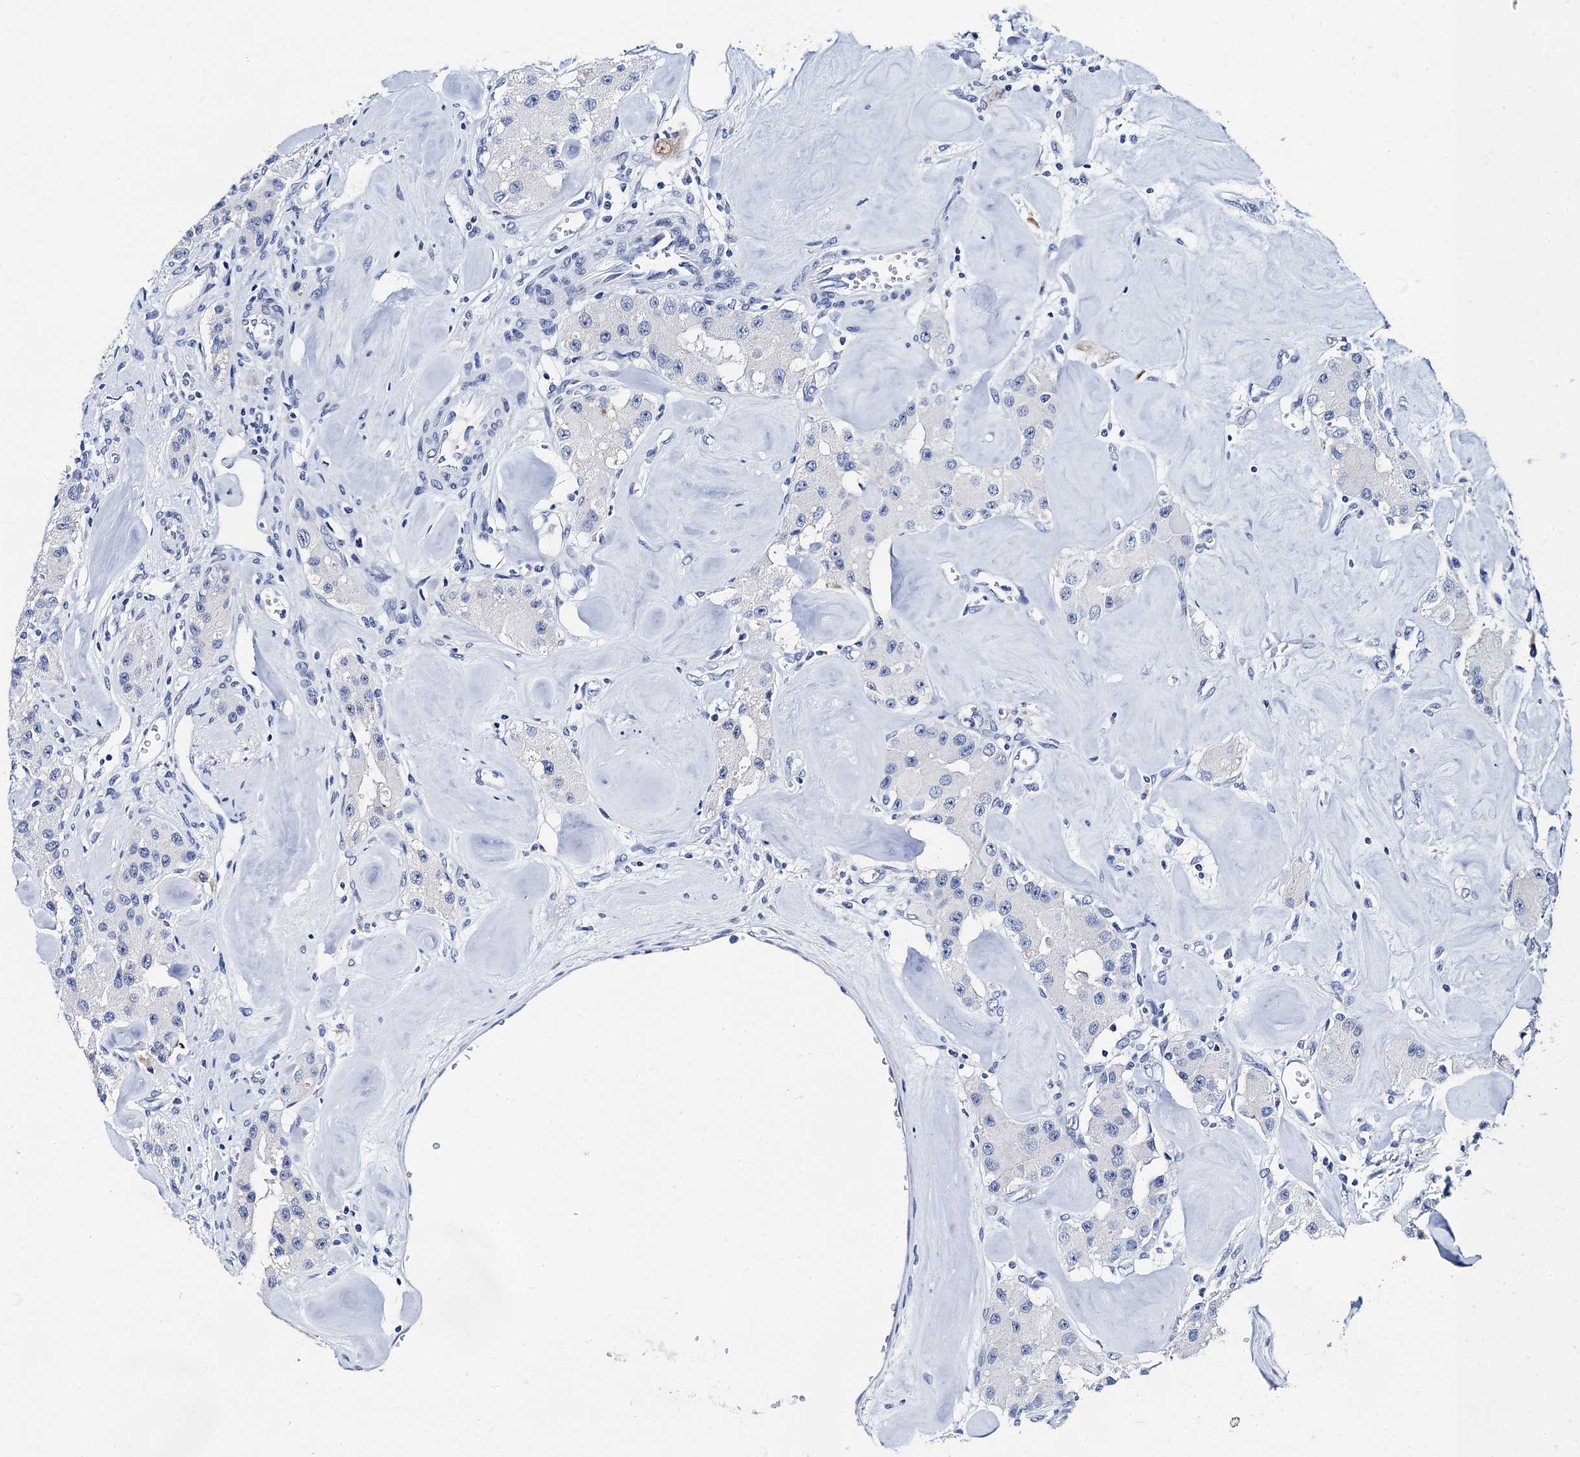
{"staining": {"intensity": "negative", "quantity": "none", "location": "none"}, "tissue": "carcinoid", "cell_type": "Tumor cells", "image_type": "cancer", "snomed": [{"axis": "morphology", "description": "Carcinoid, malignant, NOS"}, {"axis": "topography", "description": "Pancreas"}], "caption": "A micrograph of human carcinoid is negative for staining in tumor cells.", "gene": "LYPD3", "patient": {"sex": "male", "age": 41}}